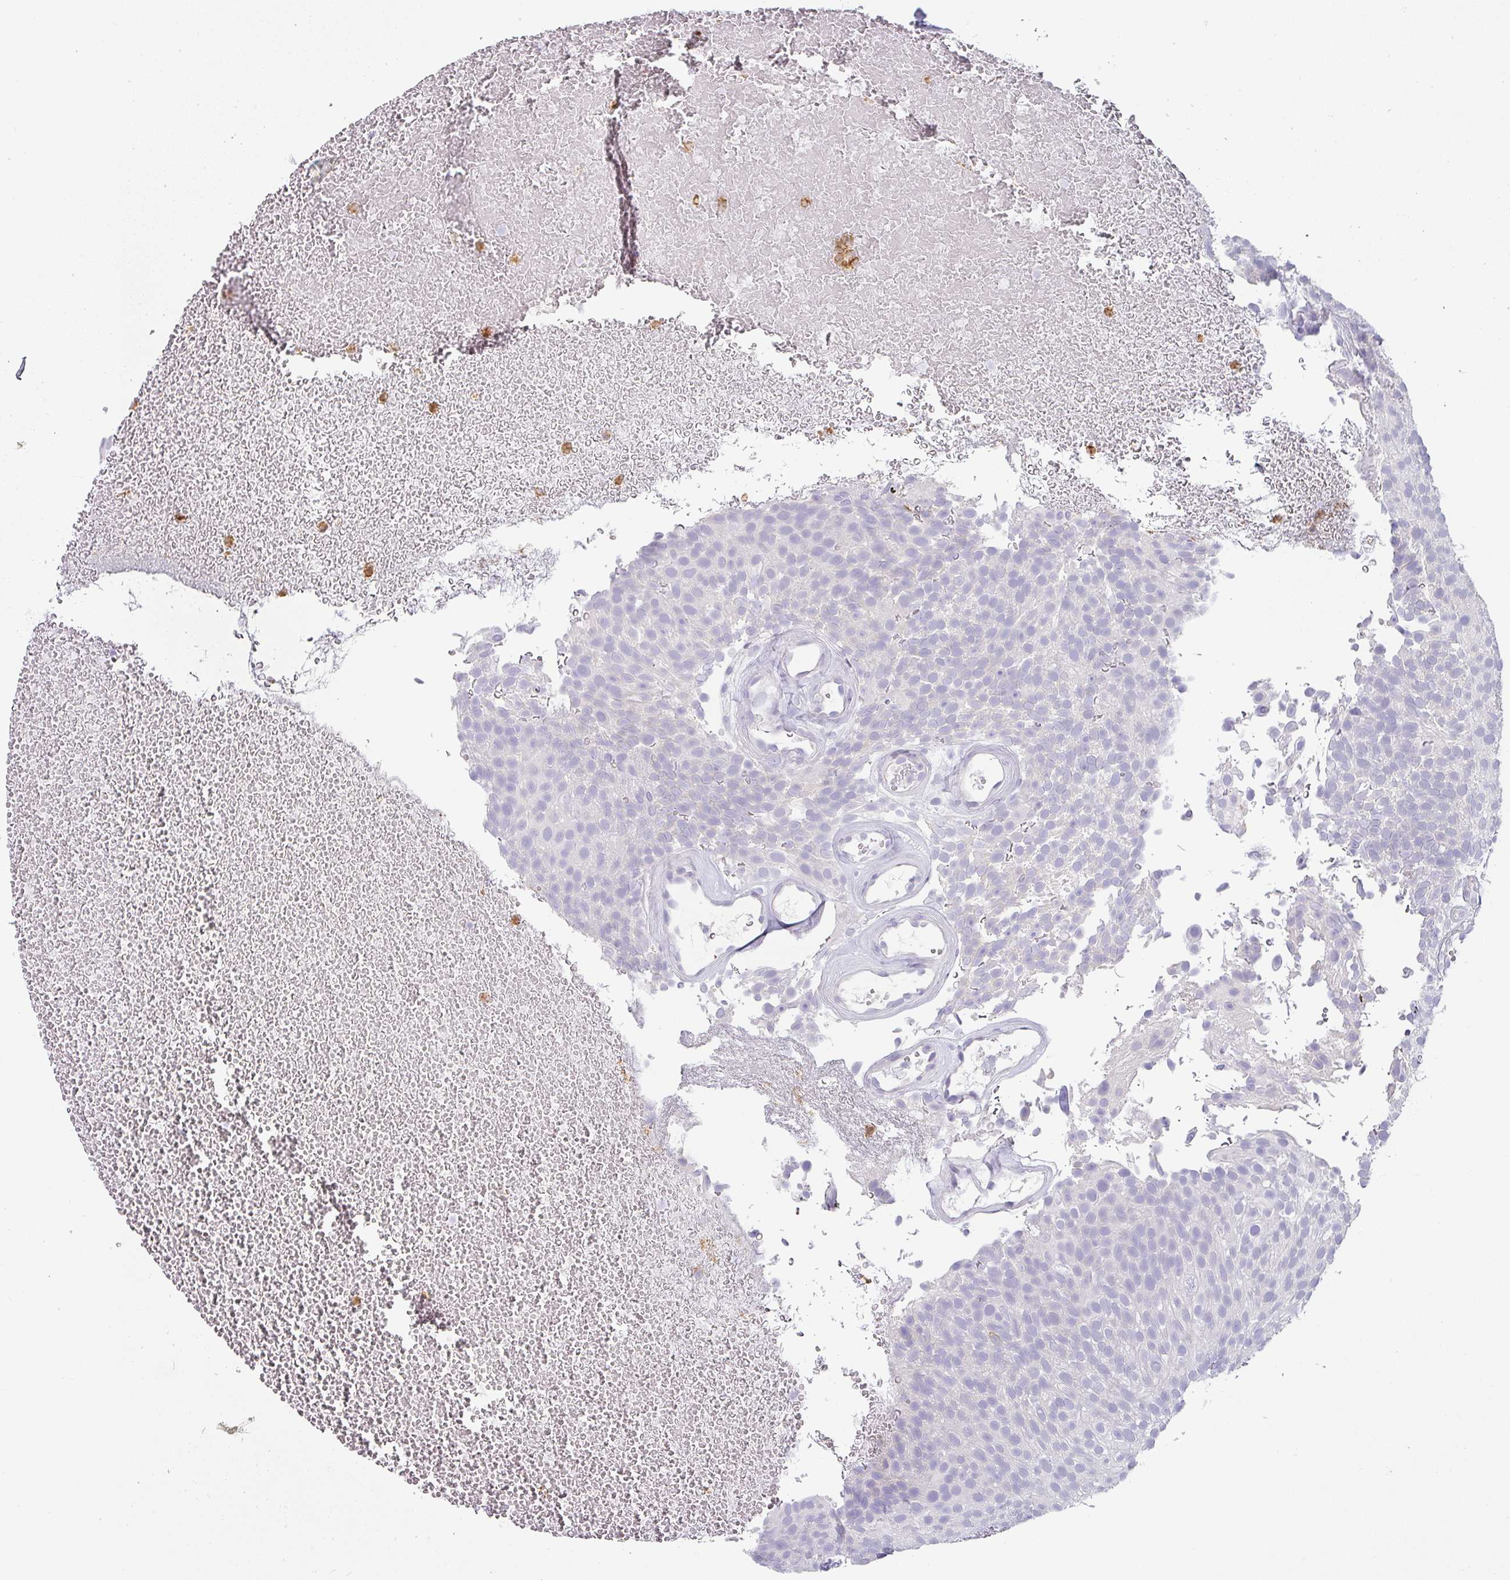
{"staining": {"intensity": "negative", "quantity": "none", "location": "none"}, "tissue": "urothelial cancer", "cell_type": "Tumor cells", "image_type": "cancer", "snomed": [{"axis": "morphology", "description": "Urothelial carcinoma, Low grade"}, {"axis": "topography", "description": "Urinary bladder"}], "caption": "This is an IHC micrograph of urothelial carcinoma (low-grade). There is no staining in tumor cells.", "gene": "BTLA", "patient": {"sex": "male", "age": 78}}